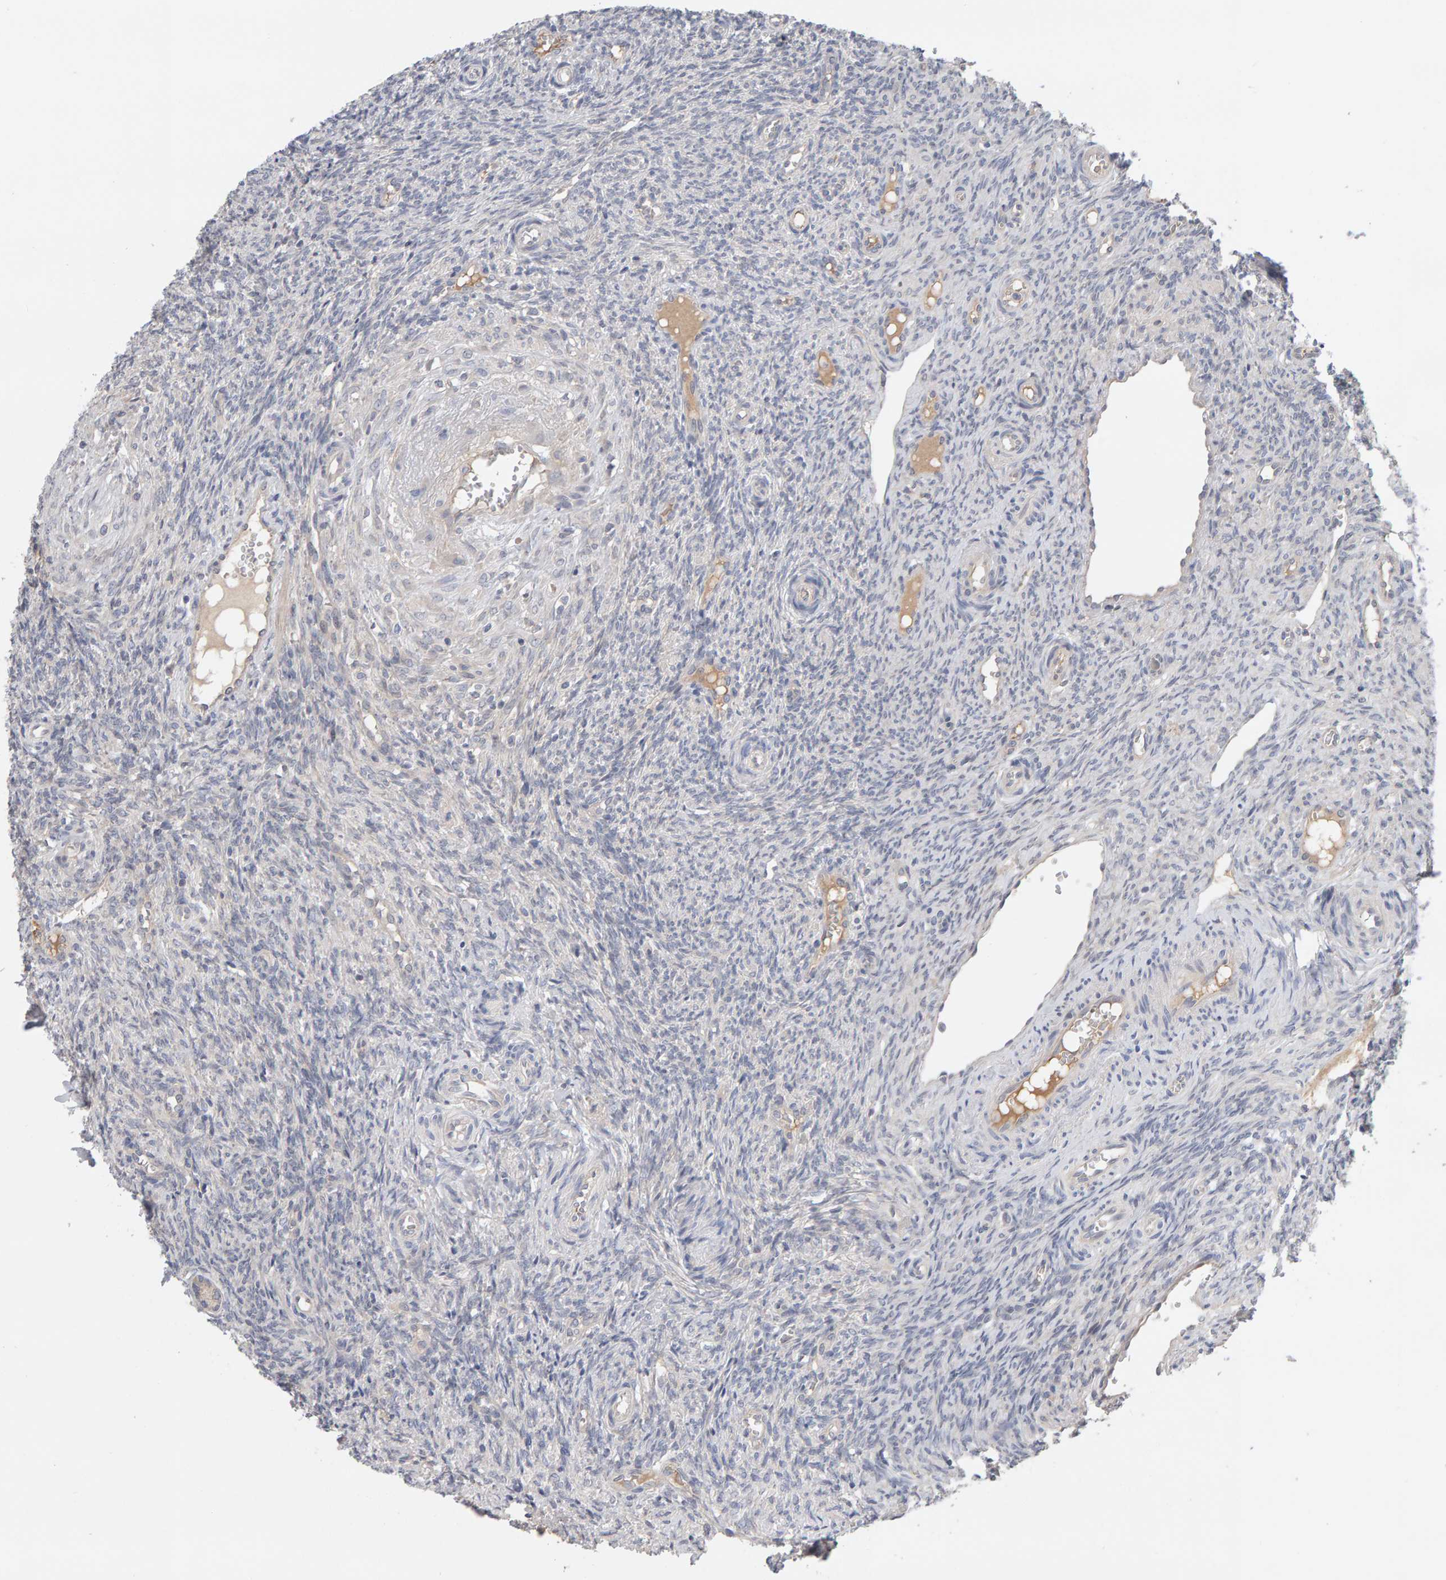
{"staining": {"intensity": "weak", "quantity": ">75%", "location": "cytoplasmic/membranous"}, "tissue": "ovary", "cell_type": "Follicle cells", "image_type": "normal", "snomed": [{"axis": "morphology", "description": "Normal tissue, NOS"}, {"axis": "topography", "description": "Ovary"}], "caption": "This image displays unremarkable ovary stained with IHC to label a protein in brown. The cytoplasmic/membranous of follicle cells show weak positivity for the protein. Nuclei are counter-stained blue.", "gene": "GFUS", "patient": {"sex": "female", "age": 41}}